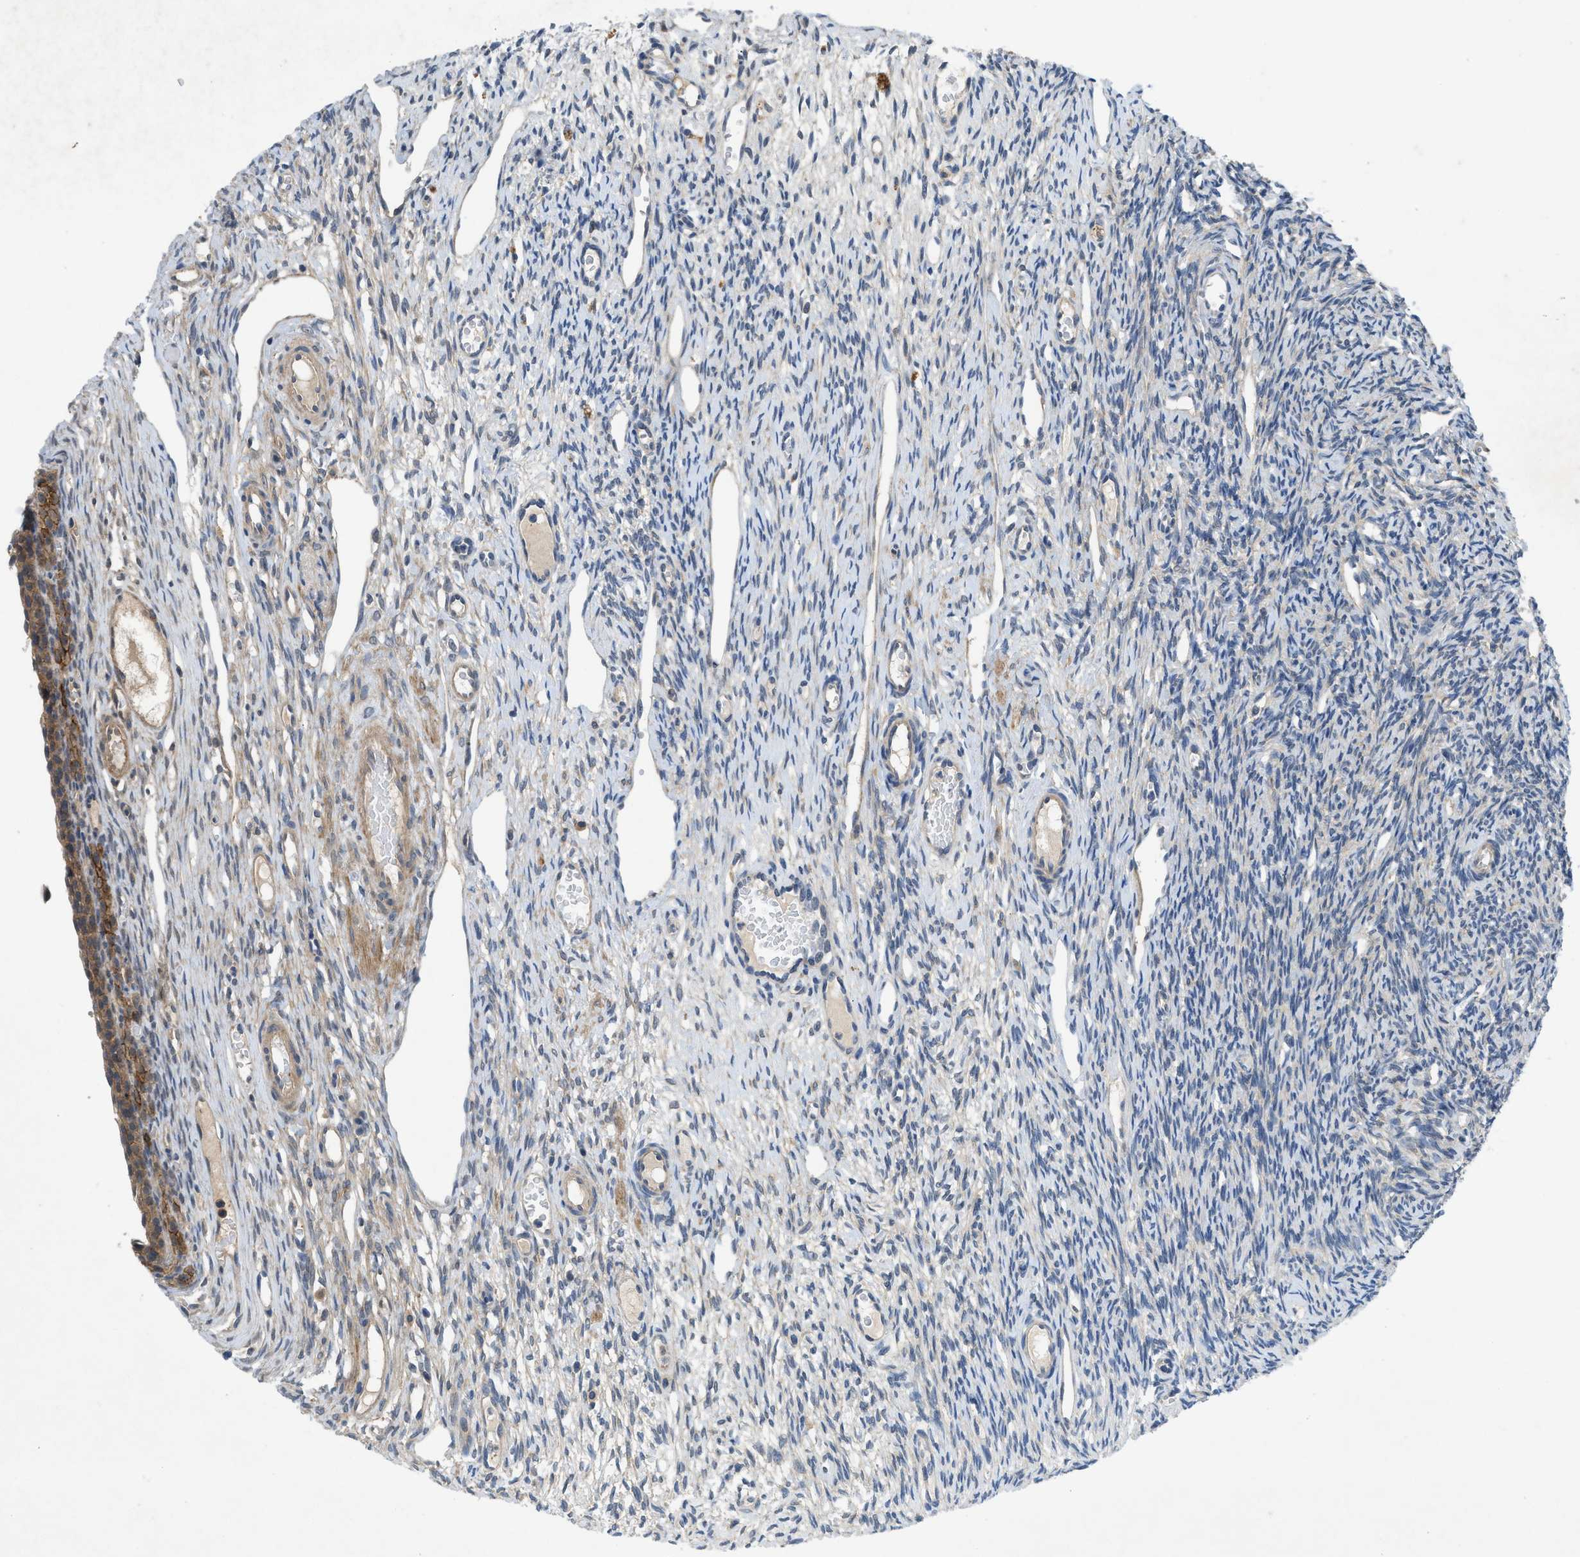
{"staining": {"intensity": "strong", "quantity": ">75%", "location": "cytoplasmic/membranous"}, "tissue": "ovary", "cell_type": "Follicle cells", "image_type": "normal", "snomed": [{"axis": "morphology", "description": "Normal tissue, NOS"}, {"axis": "topography", "description": "Ovary"}], "caption": "The immunohistochemical stain highlights strong cytoplasmic/membranous expression in follicle cells of normal ovary. The staining is performed using DAB (3,3'-diaminobenzidine) brown chromogen to label protein expression. The nuclei are counter-stained blue using hematoxylin.", "gene": "PANX1", "patient": {"sex": "female", "age": 33}}